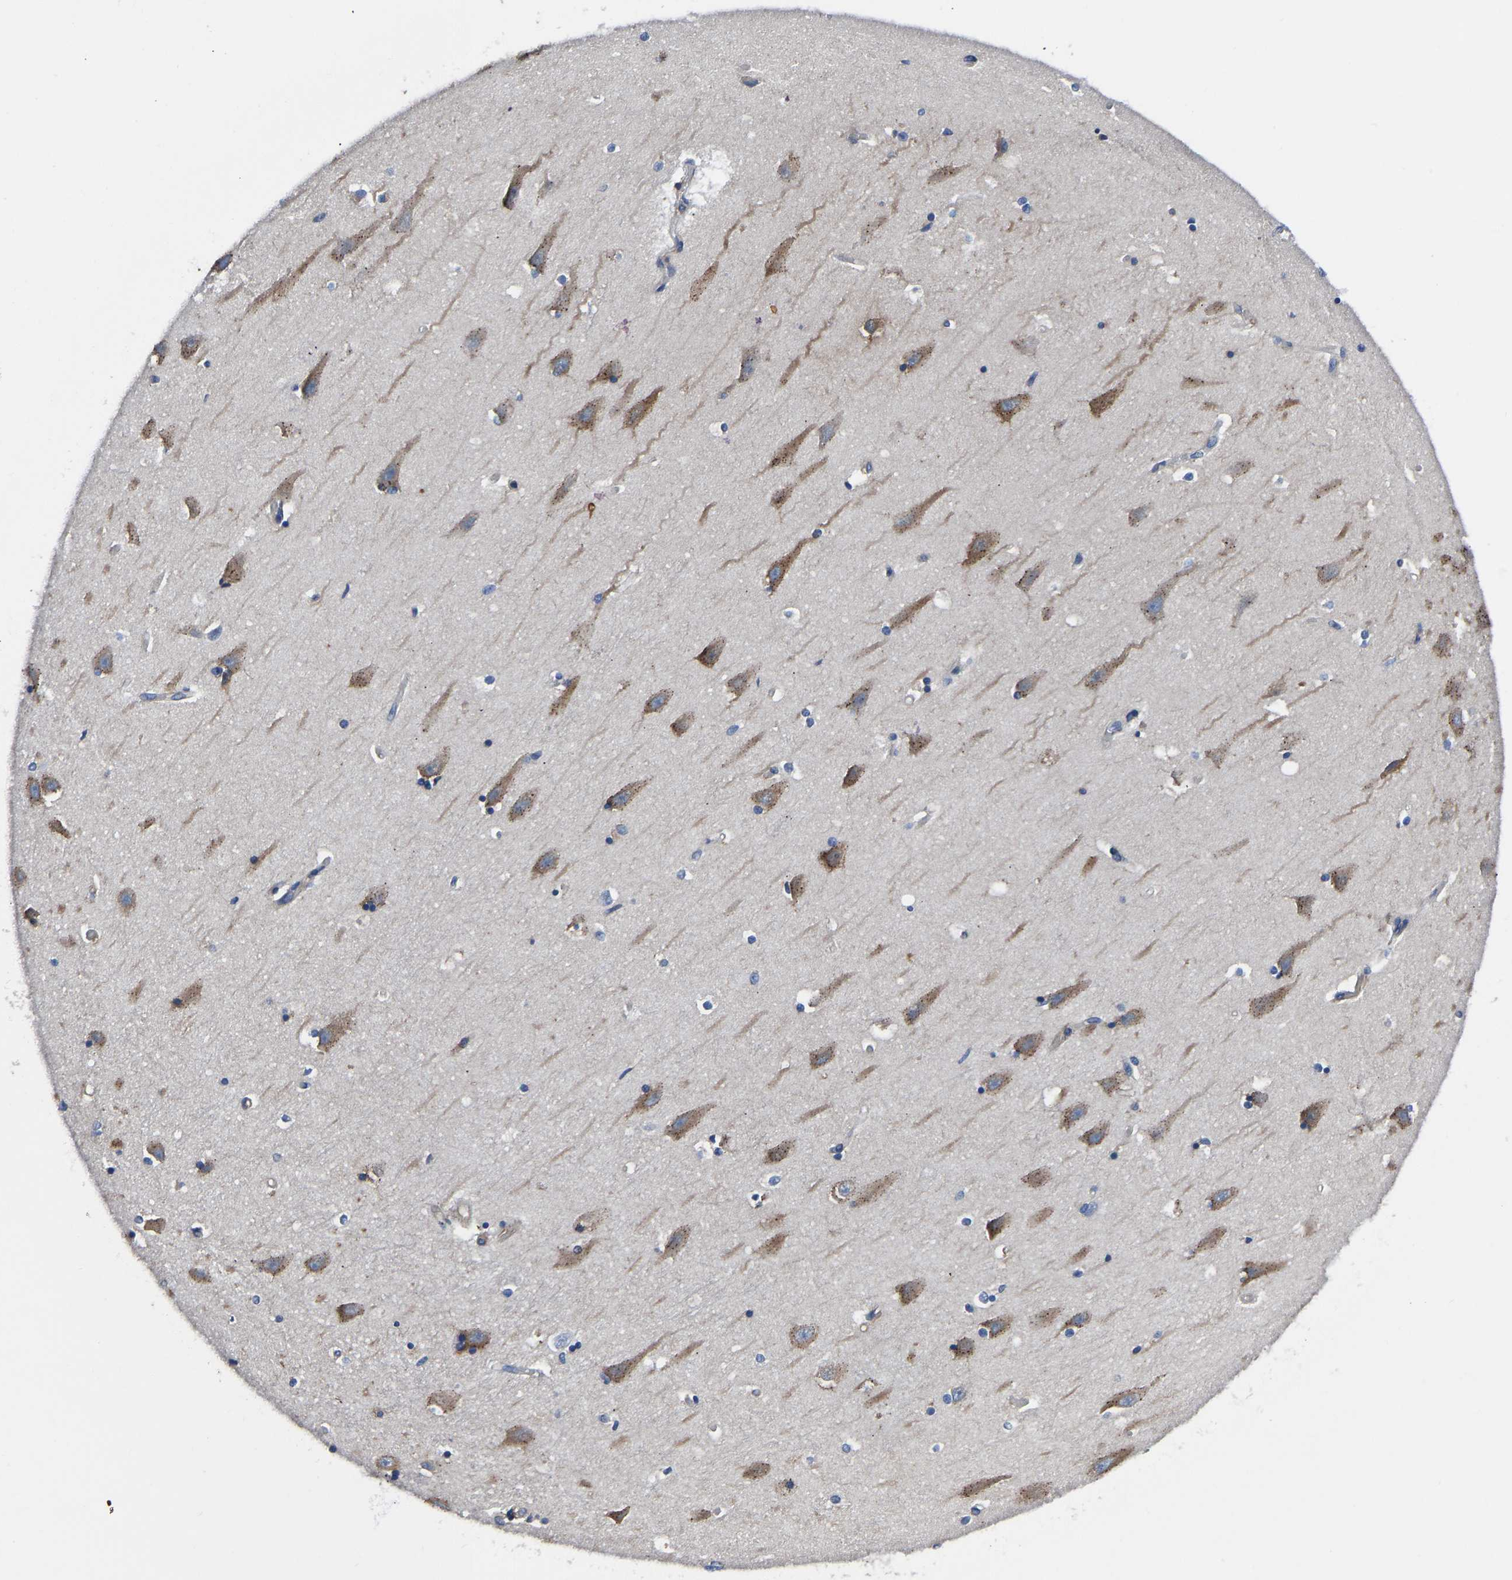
{"staining": {"intensity": "negative", "quantity": "none", "location": "none"}, "tissue": "hippocampus", "cell_type": "Glial cells", "image_type": "normal", "snomed": [{"axis": "morphology", "description": "Normal tissue, NOS"}, {"axis": "topography", "description": "Hippocampus"}], "caption": "Immunohistochemistry photomicrograph of unremarkable hippocampus stained for a protein (brown), which demonstrates no expression in glial cells.", "gene": "PRKAR1A", "patient": {"sex": "male", "age": 45}}